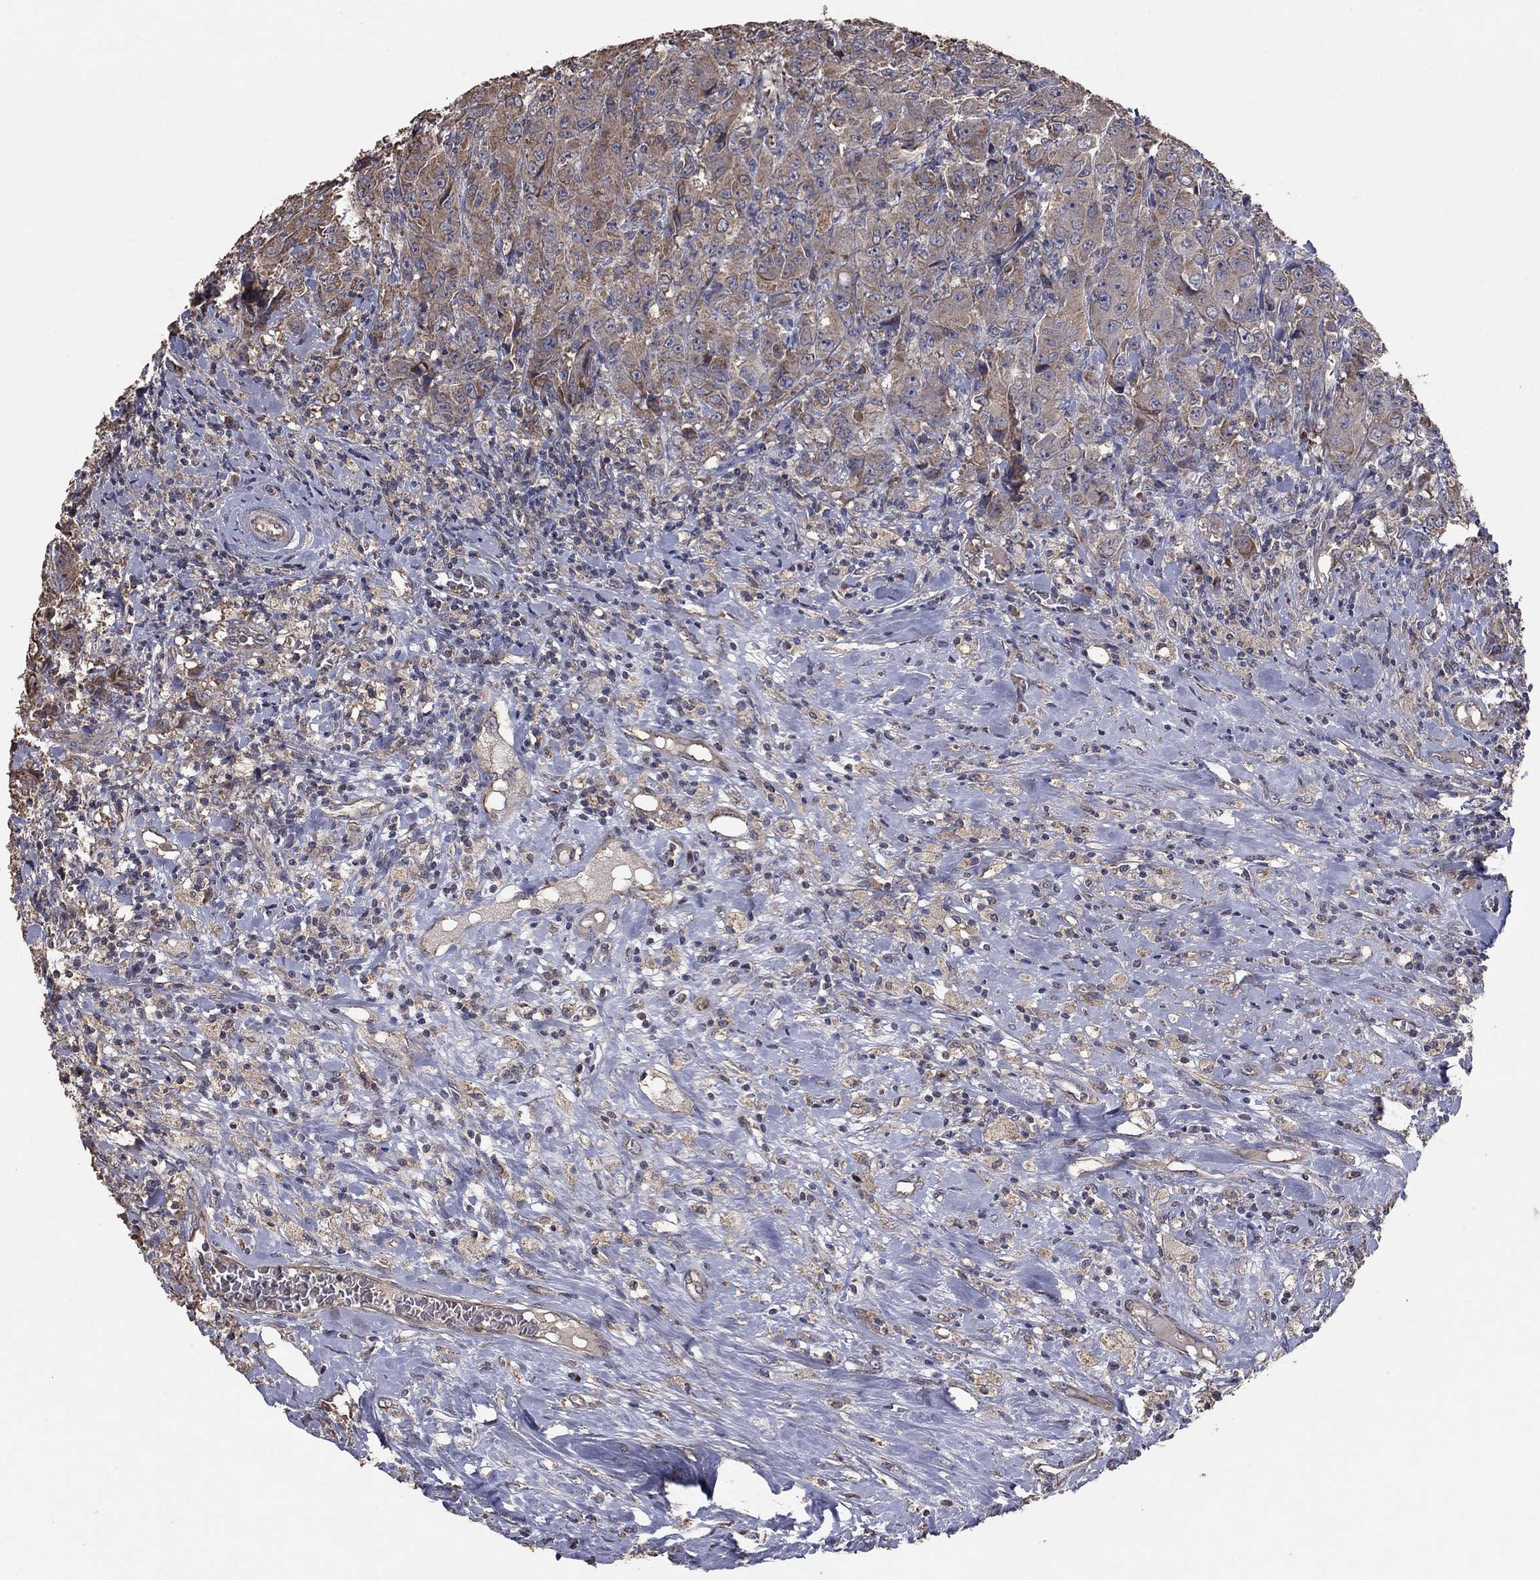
{"staining": {"intensity": "weak", "quantity": "25%-75%", "location": "cytoplasmic/membranous"}, "tissue": "breast cancer", "cell_type": "Tumor cells", "image_type": "cancer", "snomed": [{"axis": "morphology", "description": "Duct carcinoma"}, {"axis": "topography", "description": "Breast"}], "caption": "Immunohistochemistry (IHC) of human breast infiltrating ductal carcinoma displays low levels of weak cytoplasmic/membranous staining in about 25%-75% of tumor cells. Using DAB (3,3'-diaminobenzidine) (brown) and hematoxylin (blue) stains, captured at high magnification using brightfield microscopy.", "gene": "FLT4", "patient": {"sex": "female", "age": 43}}